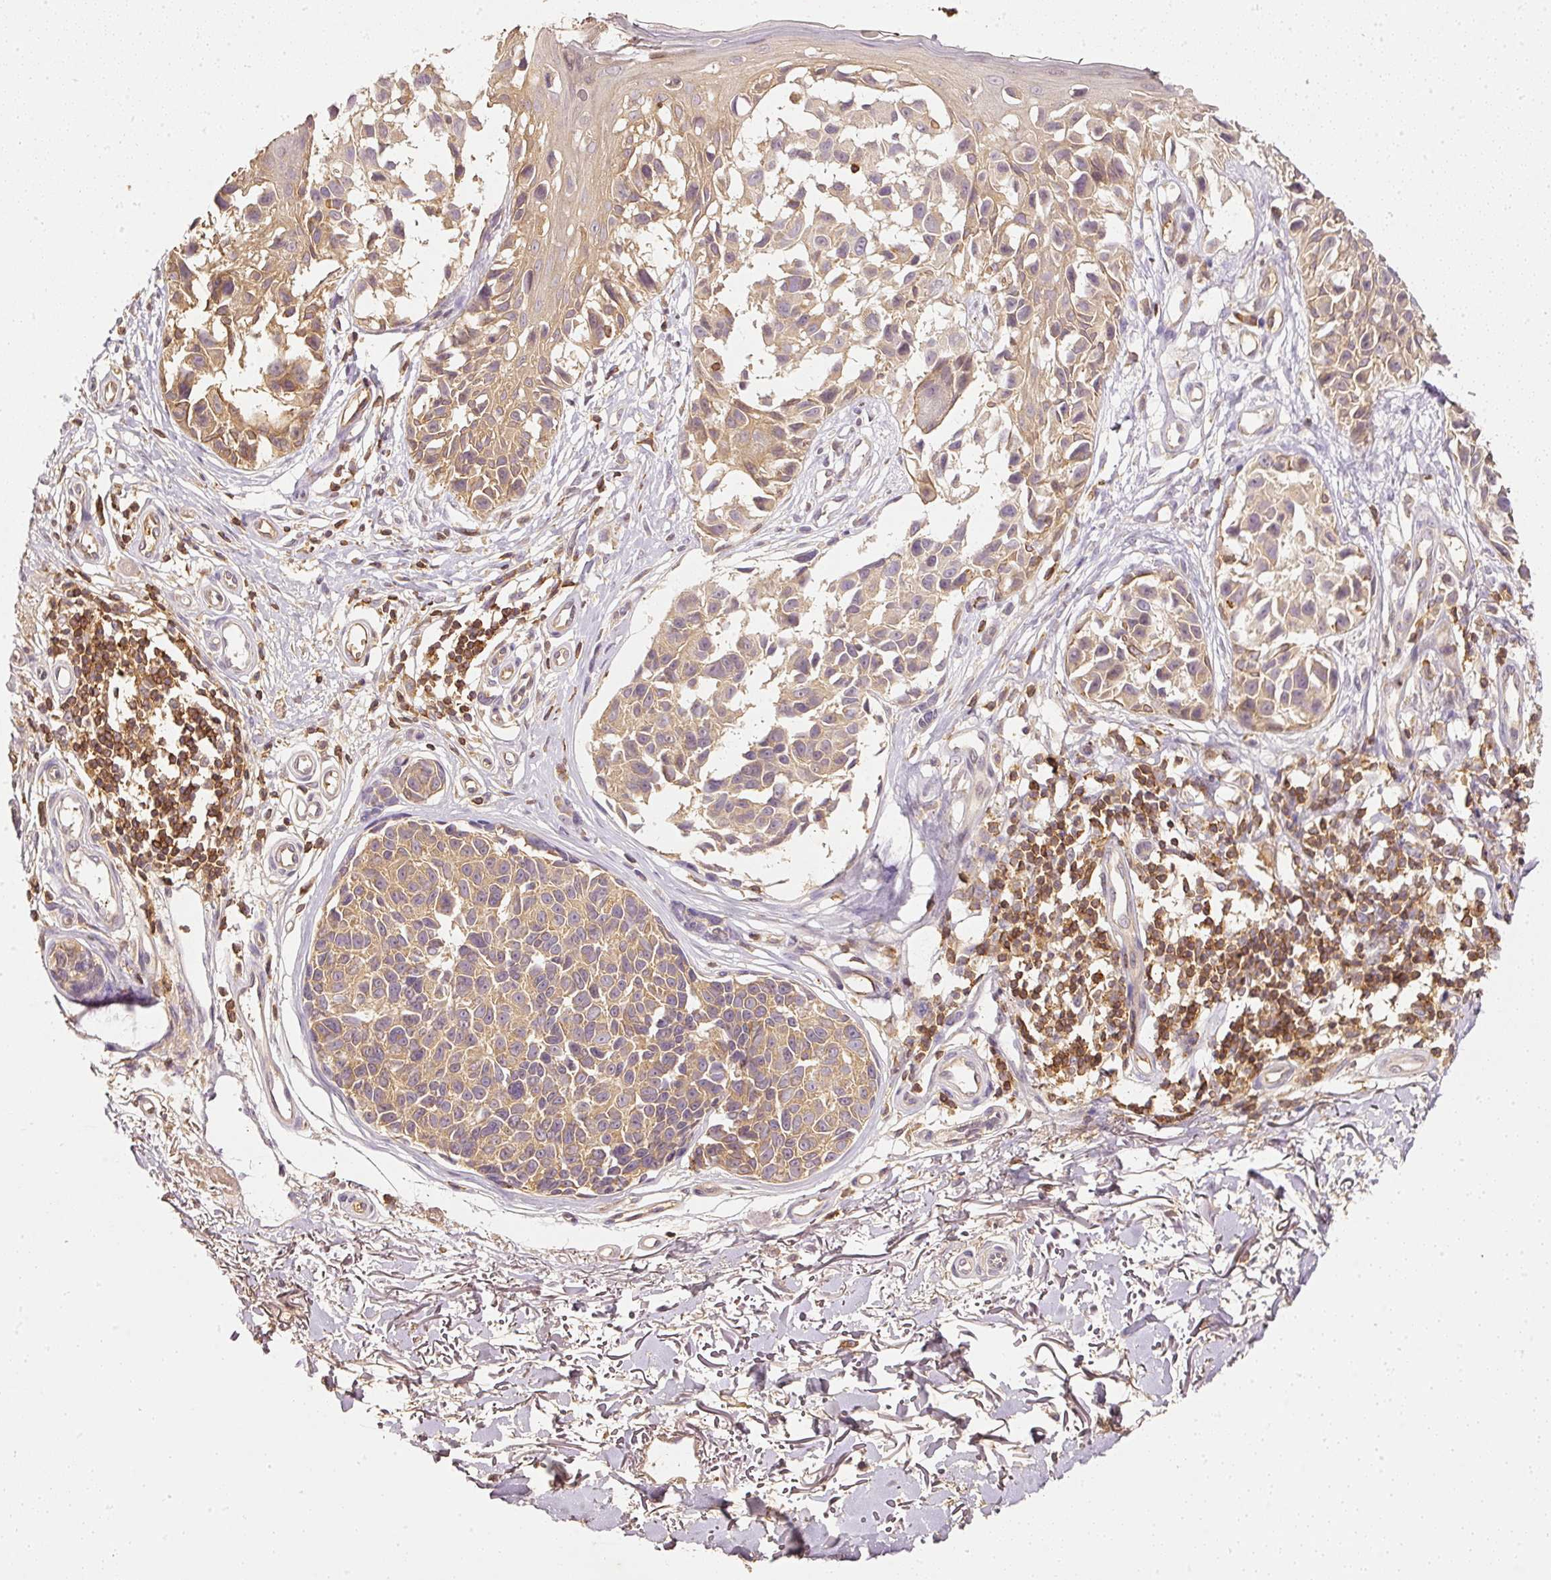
{"staining": {"intensity": "weak", "quantity": ">75%", "location": "cytoplasmic/membranous"}, "tissue": "melanoma", "cell_type": "Tumor cells", "image_type": "cancer", "snomed": [{"axis": "morphology", "description": "Malignant melanoma, NOS"}, {"axis": "topography", "description": "Skin"}], "caption": "A low amount of weak cytoplasmic/membranous staining is appreciated in about >75% of tumor cells in melanoma tissue.", "gene": "EVL", "patient": {"sex": "male", "age": 73}}